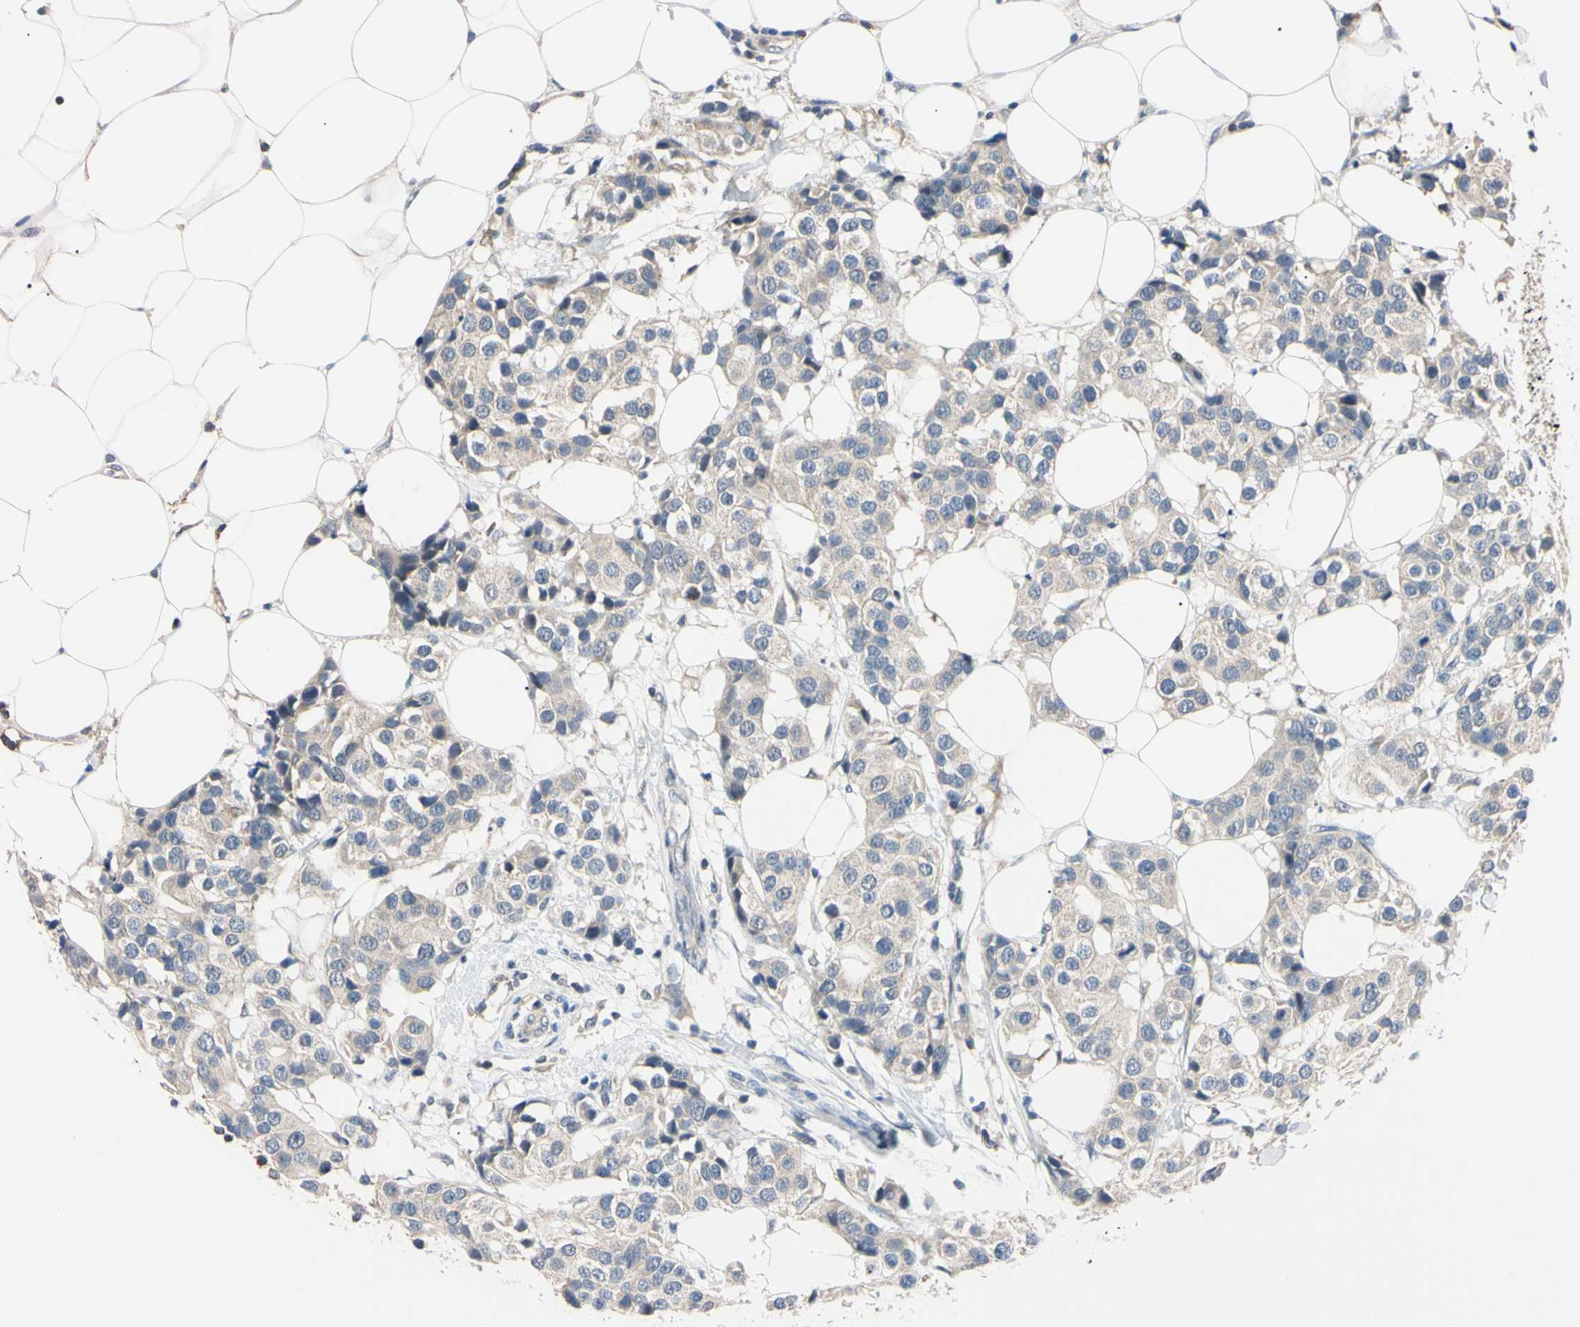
{"staining": {"intensity": "weak", "quantity": "25%-75%", "location": "cytoplasmic/membranous"}, "tissue": "breast cancer", "cell_type": "Tumor cells", "image_type": "cancer", "snomed": [{"axis": "morphology", "description": "Normal tissue, NOS"}, {"axis": "morphology", "description": "Duct carcinoma"}, {"axis": "topography", "description": "Breast"}], "caption": "The image displays a brown stain indicating the presence of a protein in the cytoplasmic/membranous of tumor cells in invasive ductal carcinoma (breast).", "gene": "PNKD", "patient": {"sex": "female", "age": 39}}